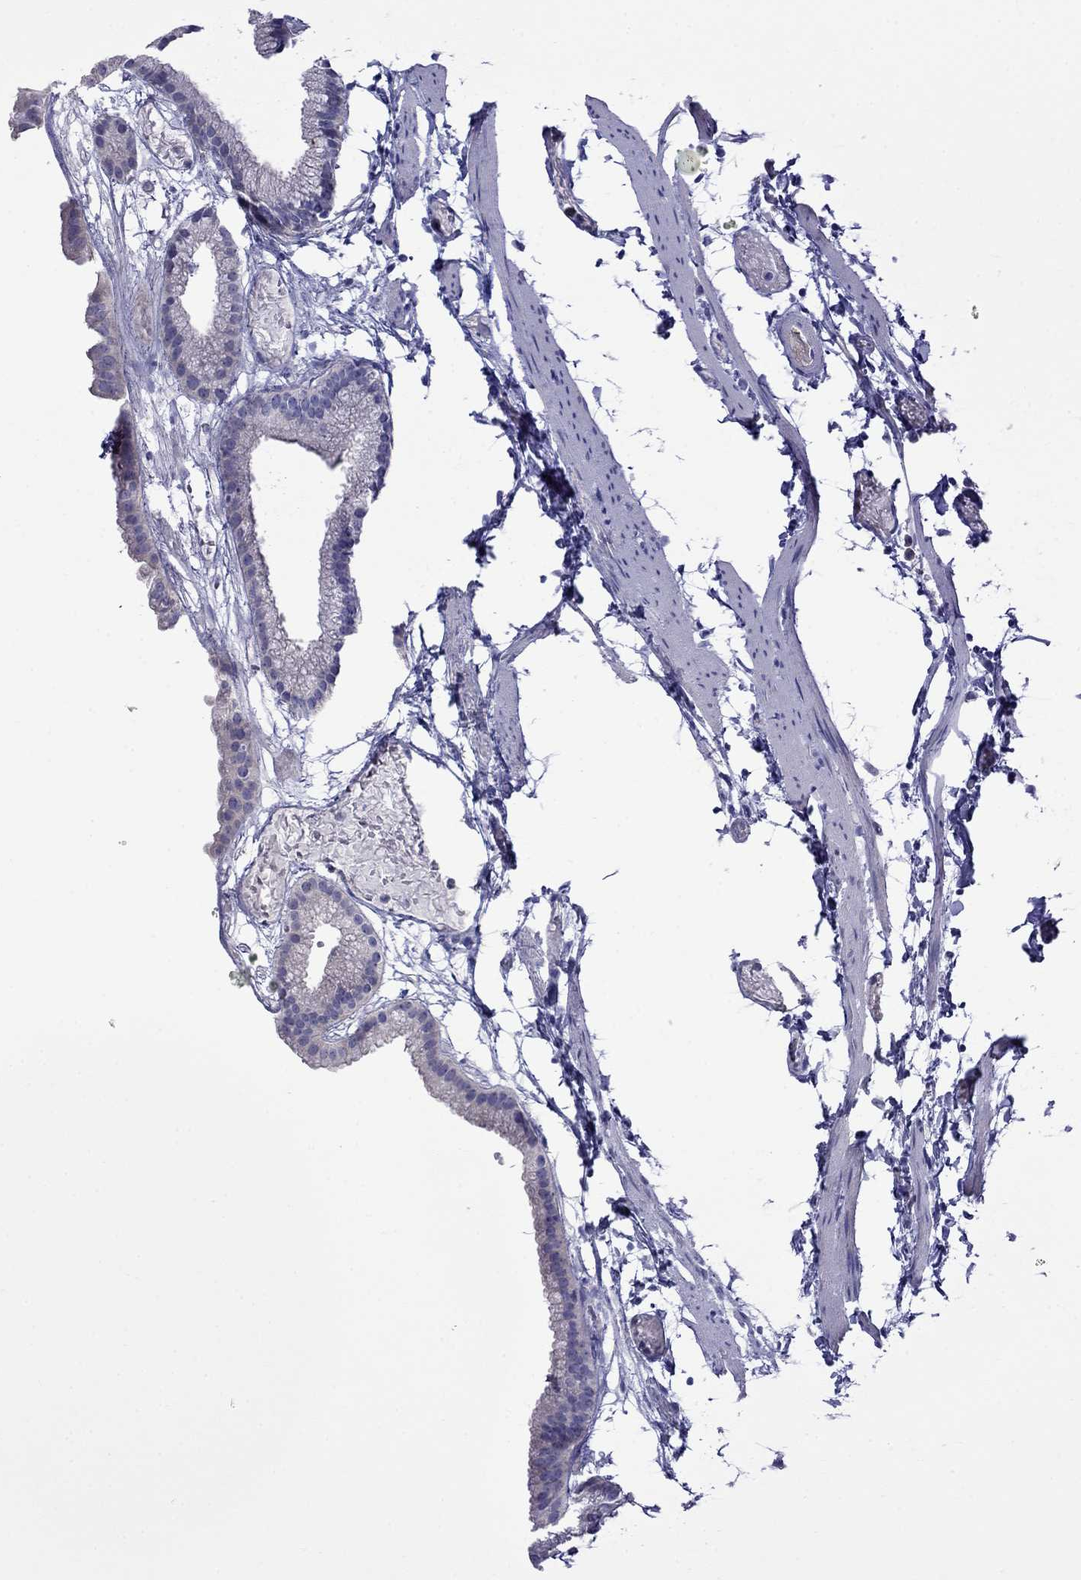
{"staining": {"intensity": "negative", "quantity": "none", "location": "none"}, "tissue": "gallbladder", "cell_type": "Glandular cells", "image_type": "normal", "snomed": [{"axis": "morphology", "description": "Normal tissue, NOS"}, {"axis": "topography", "description": "Gallbladder"}], "caption": "This image is of unremarkable gallbladder stained with immunohistochemistry to label a protein in brown with the nuclei are counter-stained blue. There is no positivity in glandular cells. Nuclei are stained in blue.", "gene": "STAR", "patient": {"sex": "female", "age": 45}}